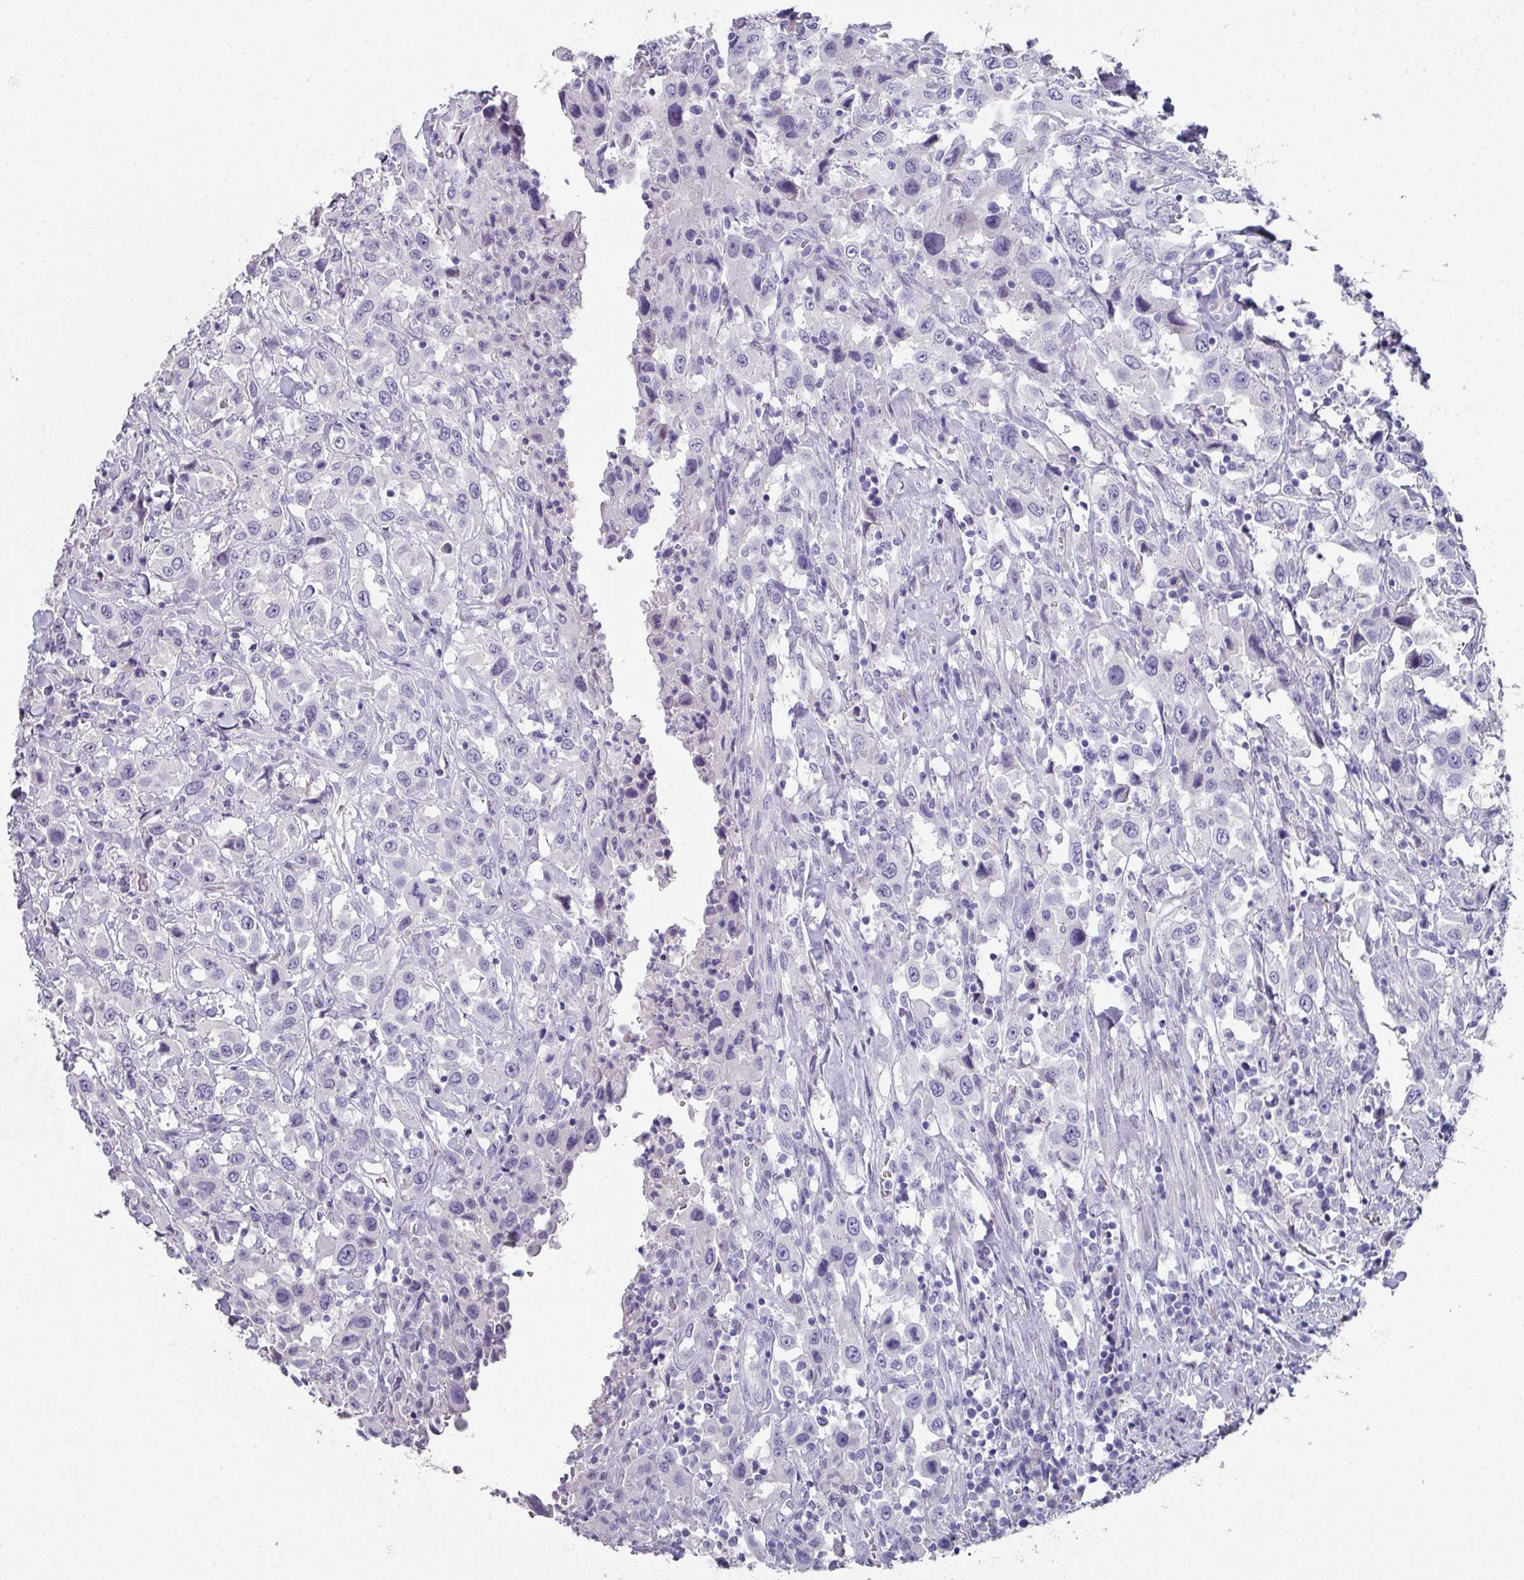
{"staining": {"intensity": "negative", "quantity": "none", "location": "none"}, "tissue": "urothelial cancer", "cell_type": "Tumor cells", "image_type": "cancer", "snomed": [{"axis": "morphology", "description": "Urothelial carcinoma, High grade"}, {"axis": "topography", "description": "Urinary bladder"}], "caption": "Micrograph shows no protein expression in tumor cells of urothelial carcinoma (high-grade) tissue. (Immunohistochemistry, brightfield microscopy, high magnification).", "gene": "DEFB115", "patient": {"sex": "male", "age": 61}}